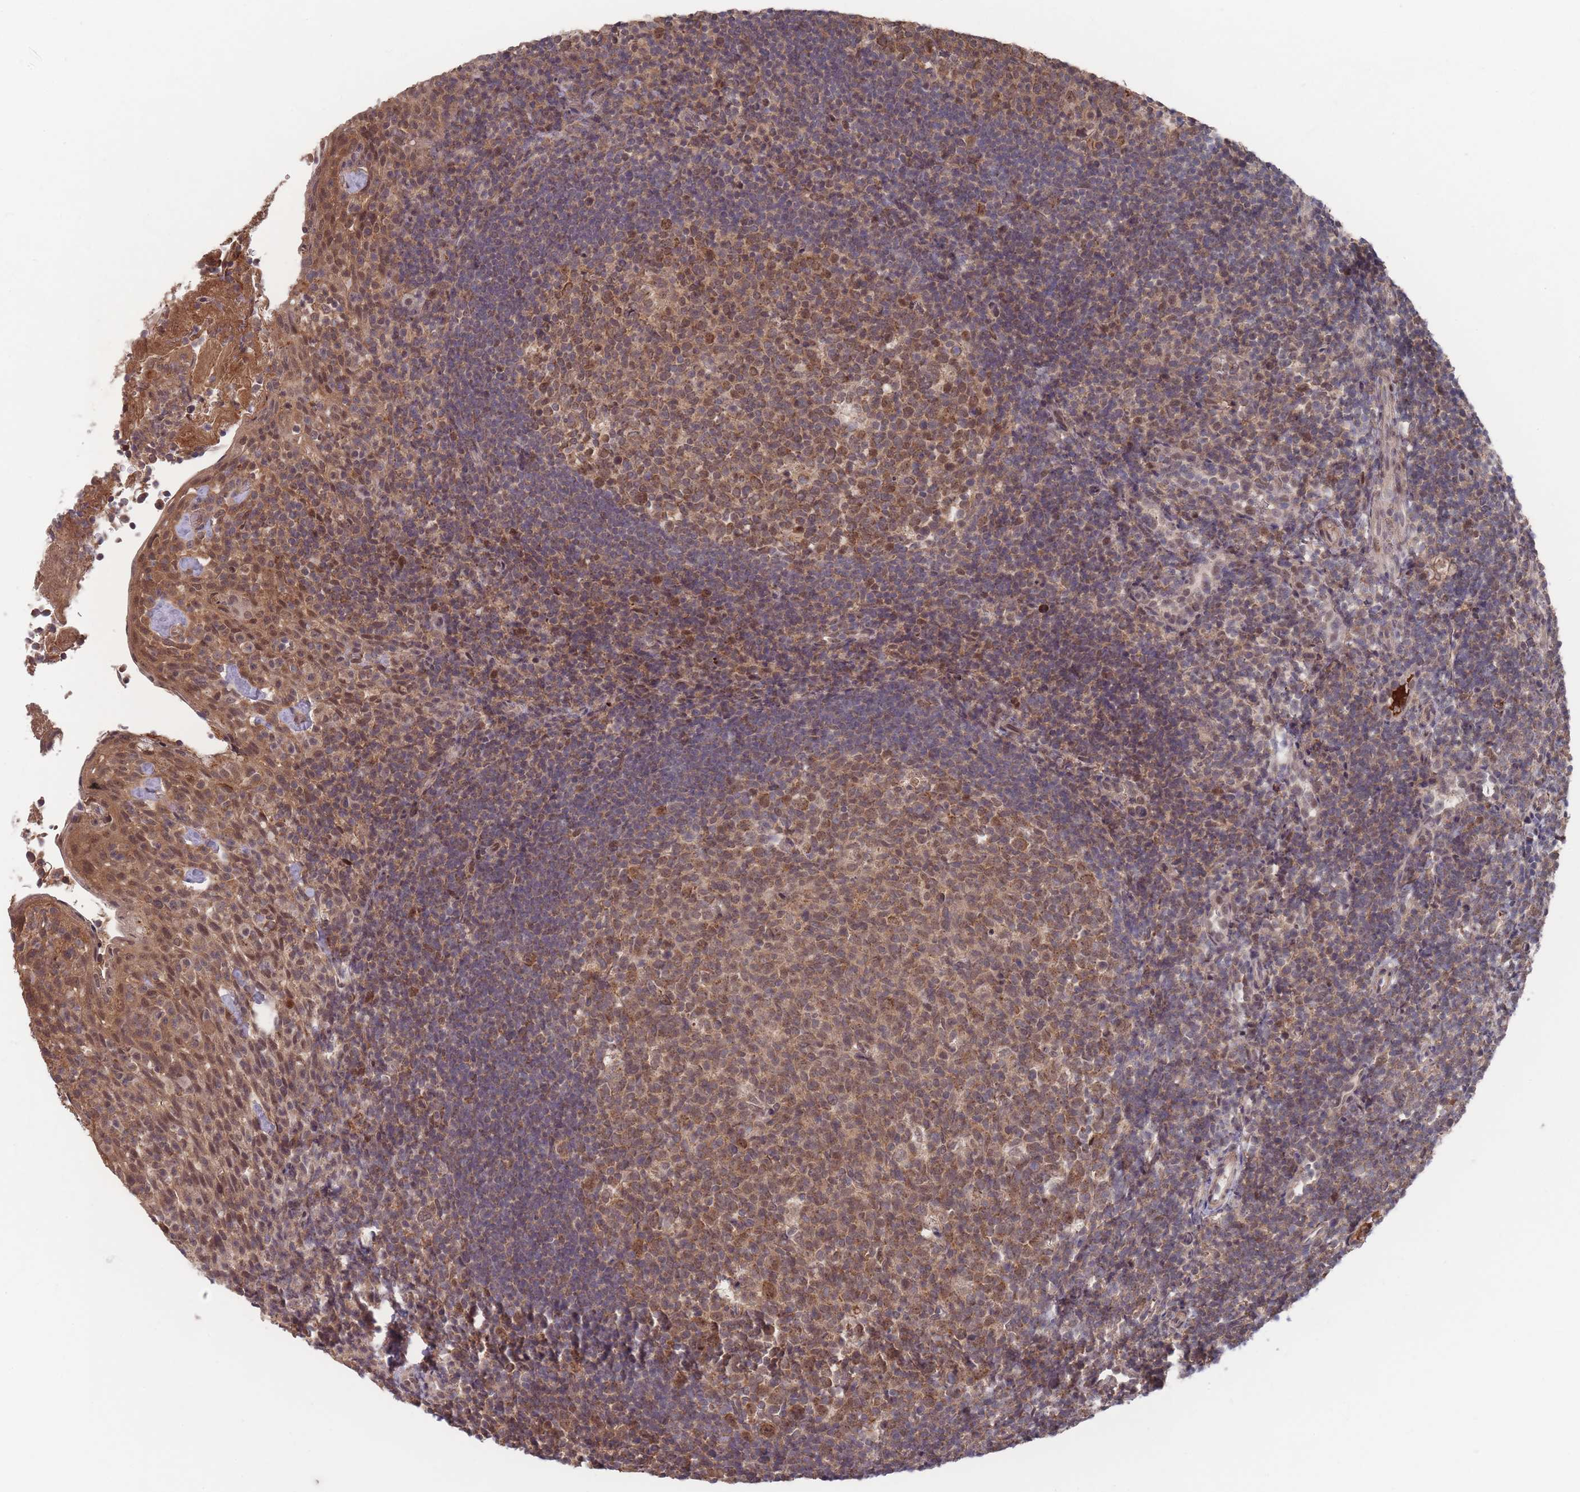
{"staining": {"intensity": "moderate", "quantity": ">75%", "location": "cytoplasmic/membranous"}, "tissue": "tonsil", "cell_type": "Germinal center cells", "image_type": "normal", "snomed": [{"axis": "morphology", "description": "Normal tissue, NOS"}, {"axis": "topography", "description": "Tonsil"}], "caption": "Immunohistochemistry image of unremarkable tonsil stained for a protein (brown), which exhibits medium levels of moderate cytoplasmic/membranous expression in about >75% of germinal center cells.", "gene": "SF3B1", "patient": {"sex": "female", "age": 10}}